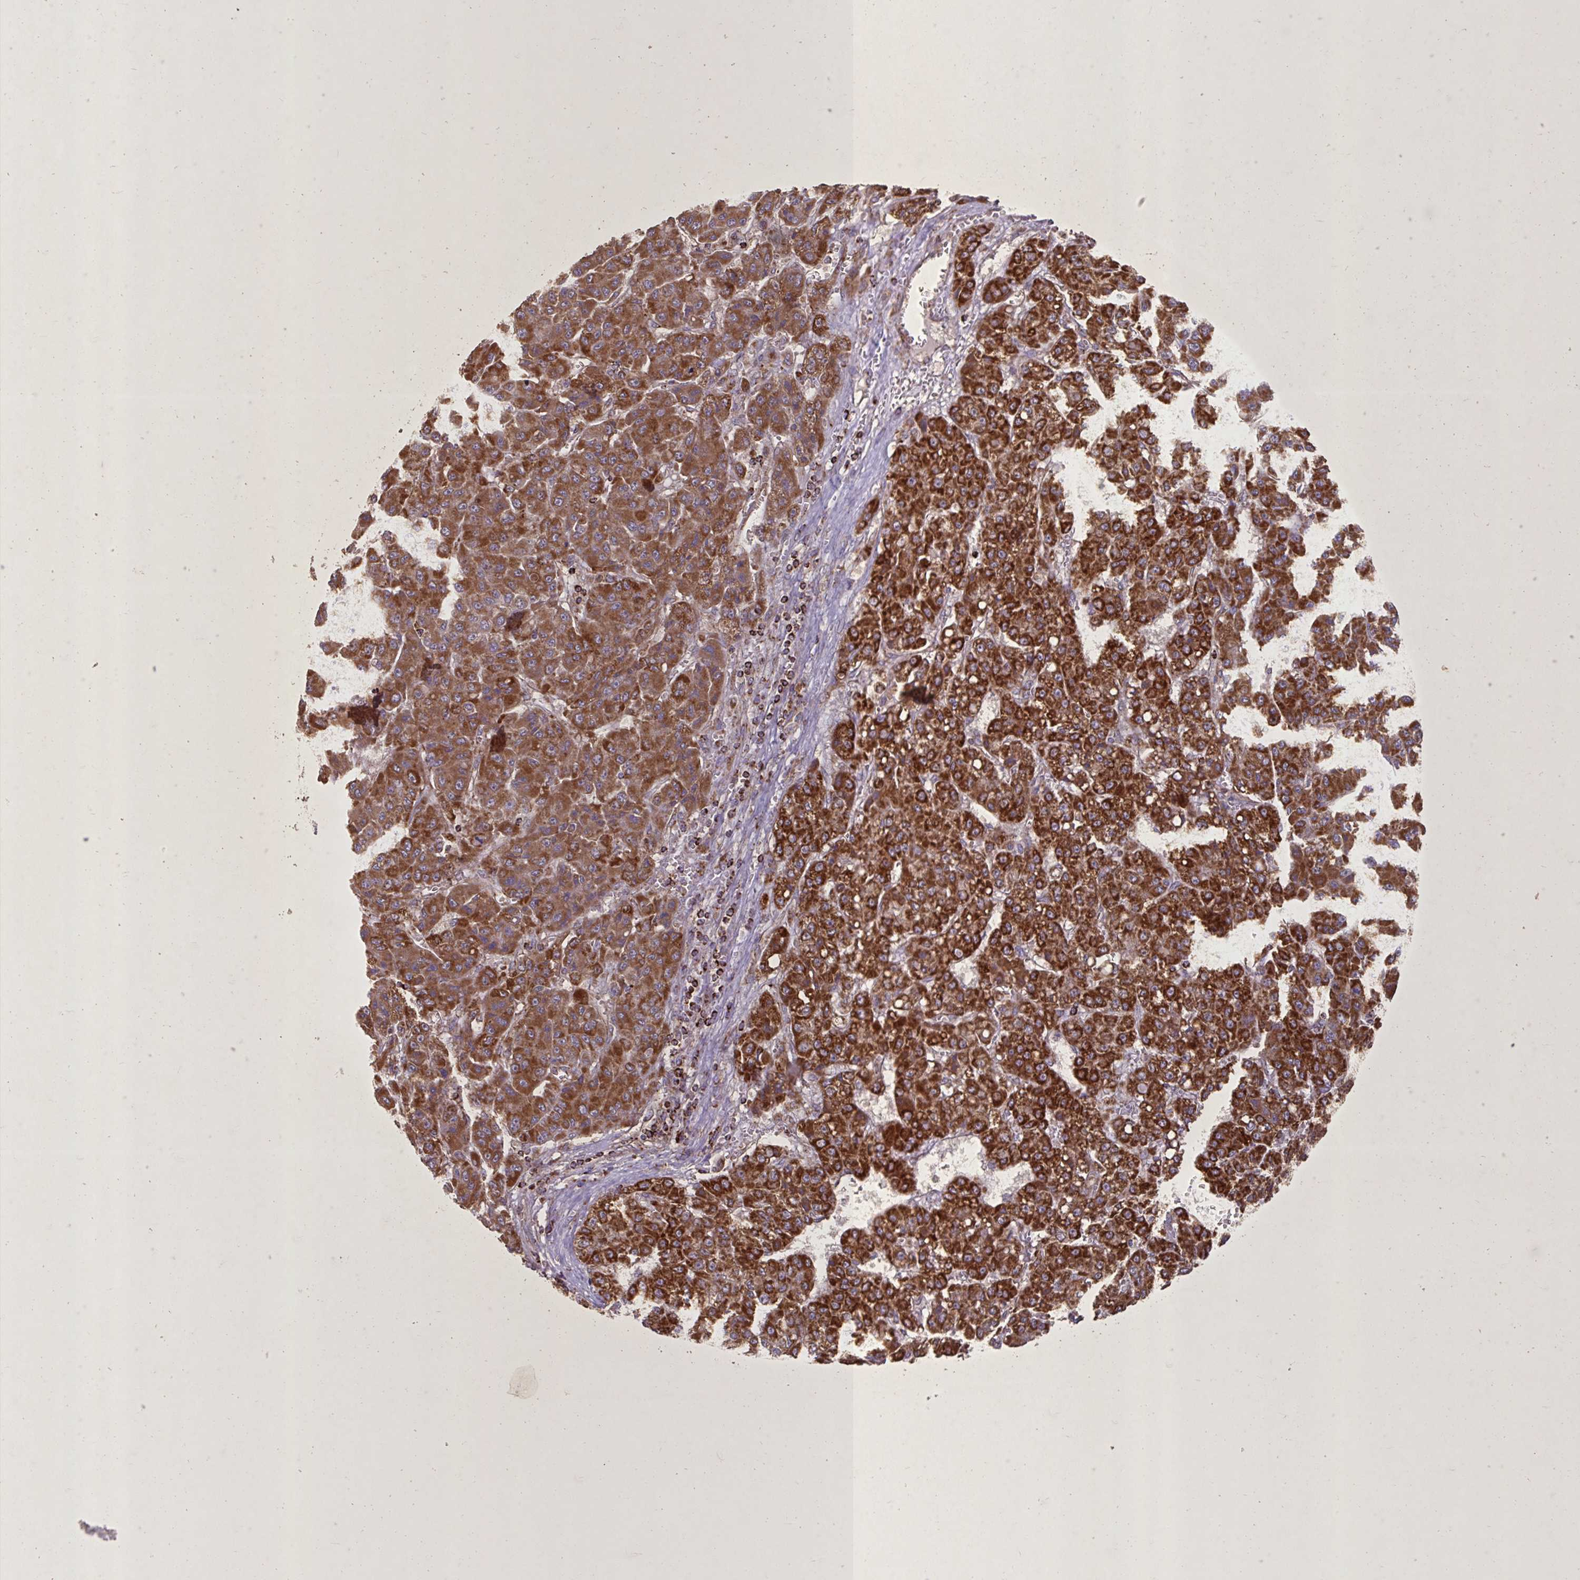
{"staining": {"intensity": "strong", "quantity": ">75%", "location": "cytoplasmic/membranous"}, "tissue": "liver cancer", "cell_type": "Tumor cells", "image_type": "cancer", "snomed": [{"axis": "morphology", "description": "Carcinoma, Hepatocellular, NOS"}, {"axis": "topography", "description": "Liver"}], "caption": "DAB immunohistochemical staining of human liver cancer displays strong cytoplasmic/membranous protein positivity in about >75% of tumor cells. (DAB = brown stain, brightfield microscopy at high magnification).", "gene": "AGK", "patient": {"sex": "male", "age": 70}}